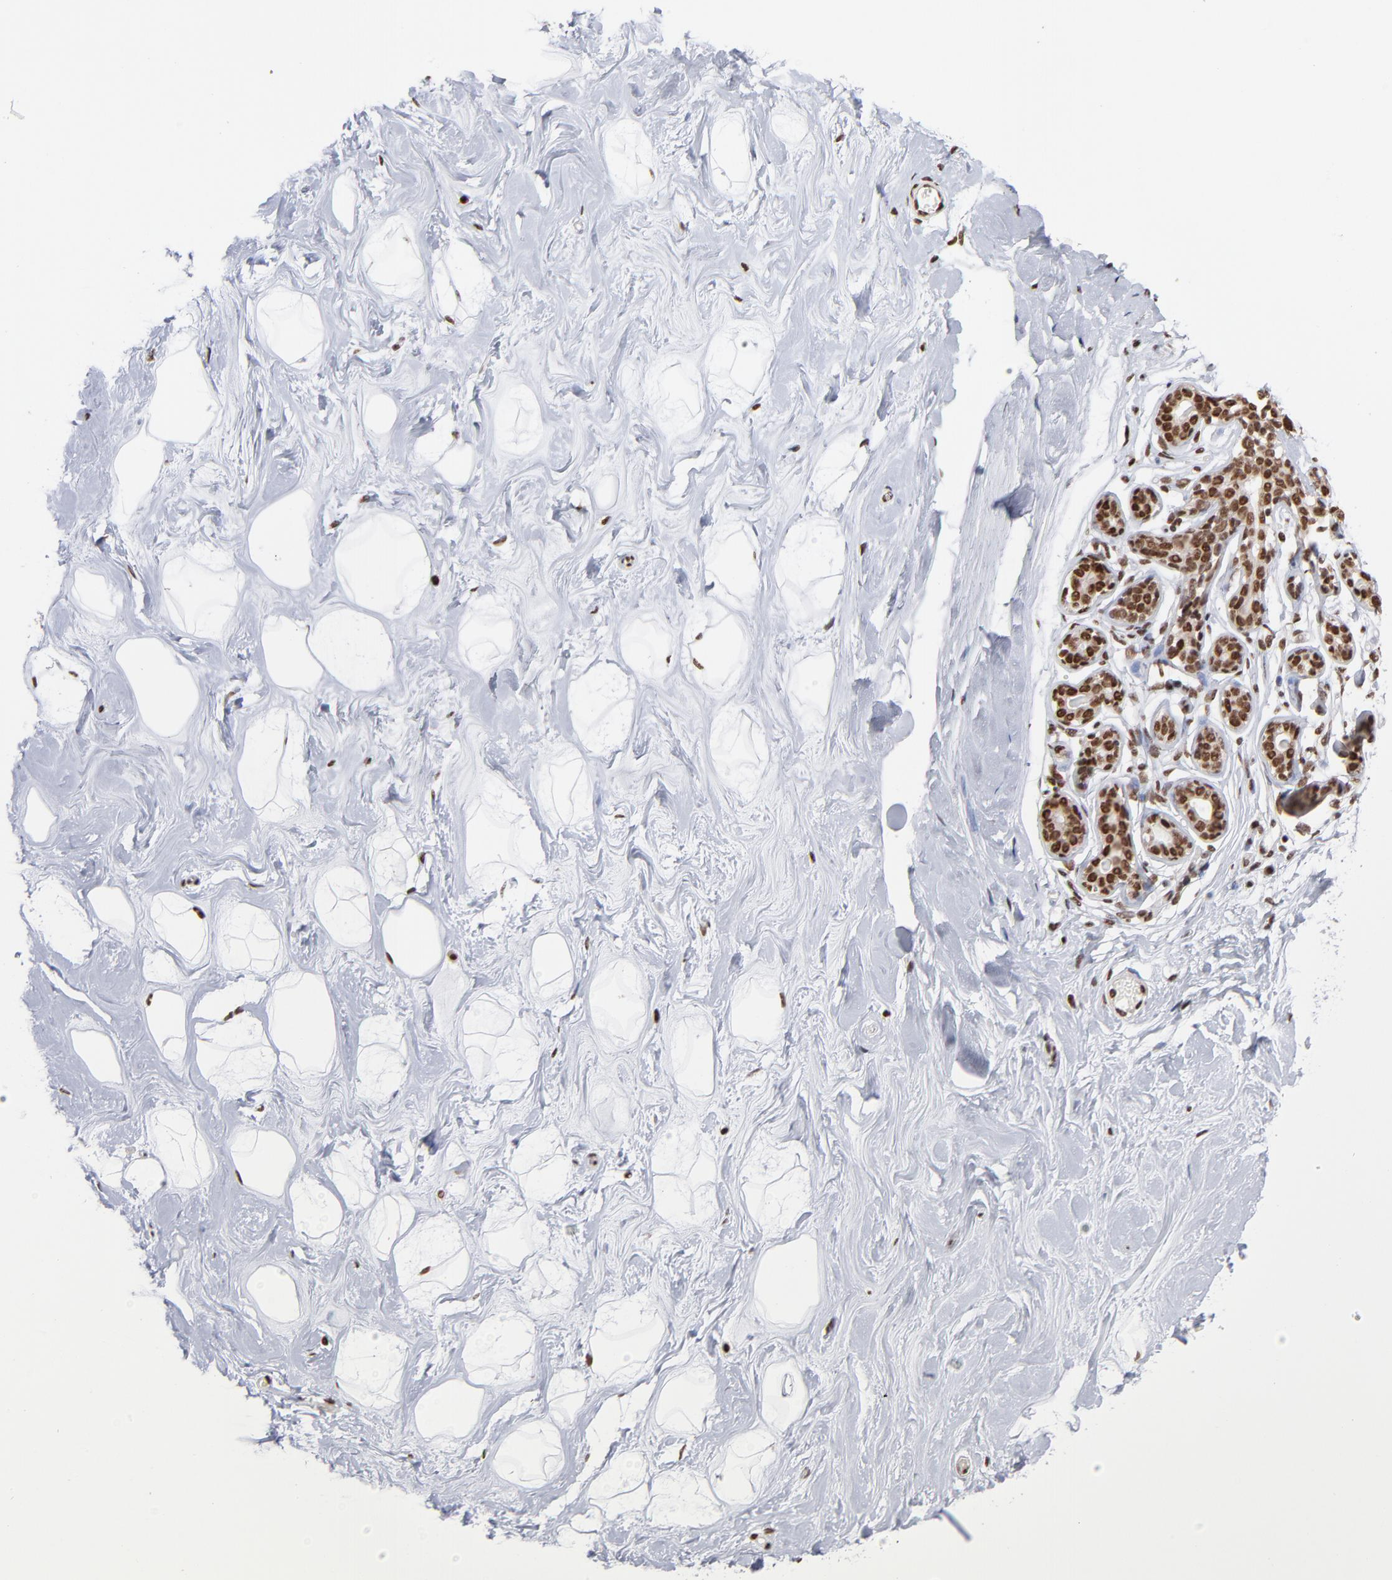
{"staining": {"intensity": "moderate", "quantity": "25%-75%", "location": "nuclear"}, "tissue": "breast", "cell_type": "Adipocytes", "image_type": "normal", "snomed": [{"axis": "morphology", "description": "Normal tissue, NOS"}, {"axis": "topography", "description": "Breast"}], "caption": "Unremarkable breast was stained to show a protein in brown. There is medium levels of moderate nuclear expression in approximately 25%-75% of adipocytes. Ihc stains the protein in brown and the nuclei are stained blue.", "gene": "ZNF3", "patient": {"sex": "female", "age": 23}}